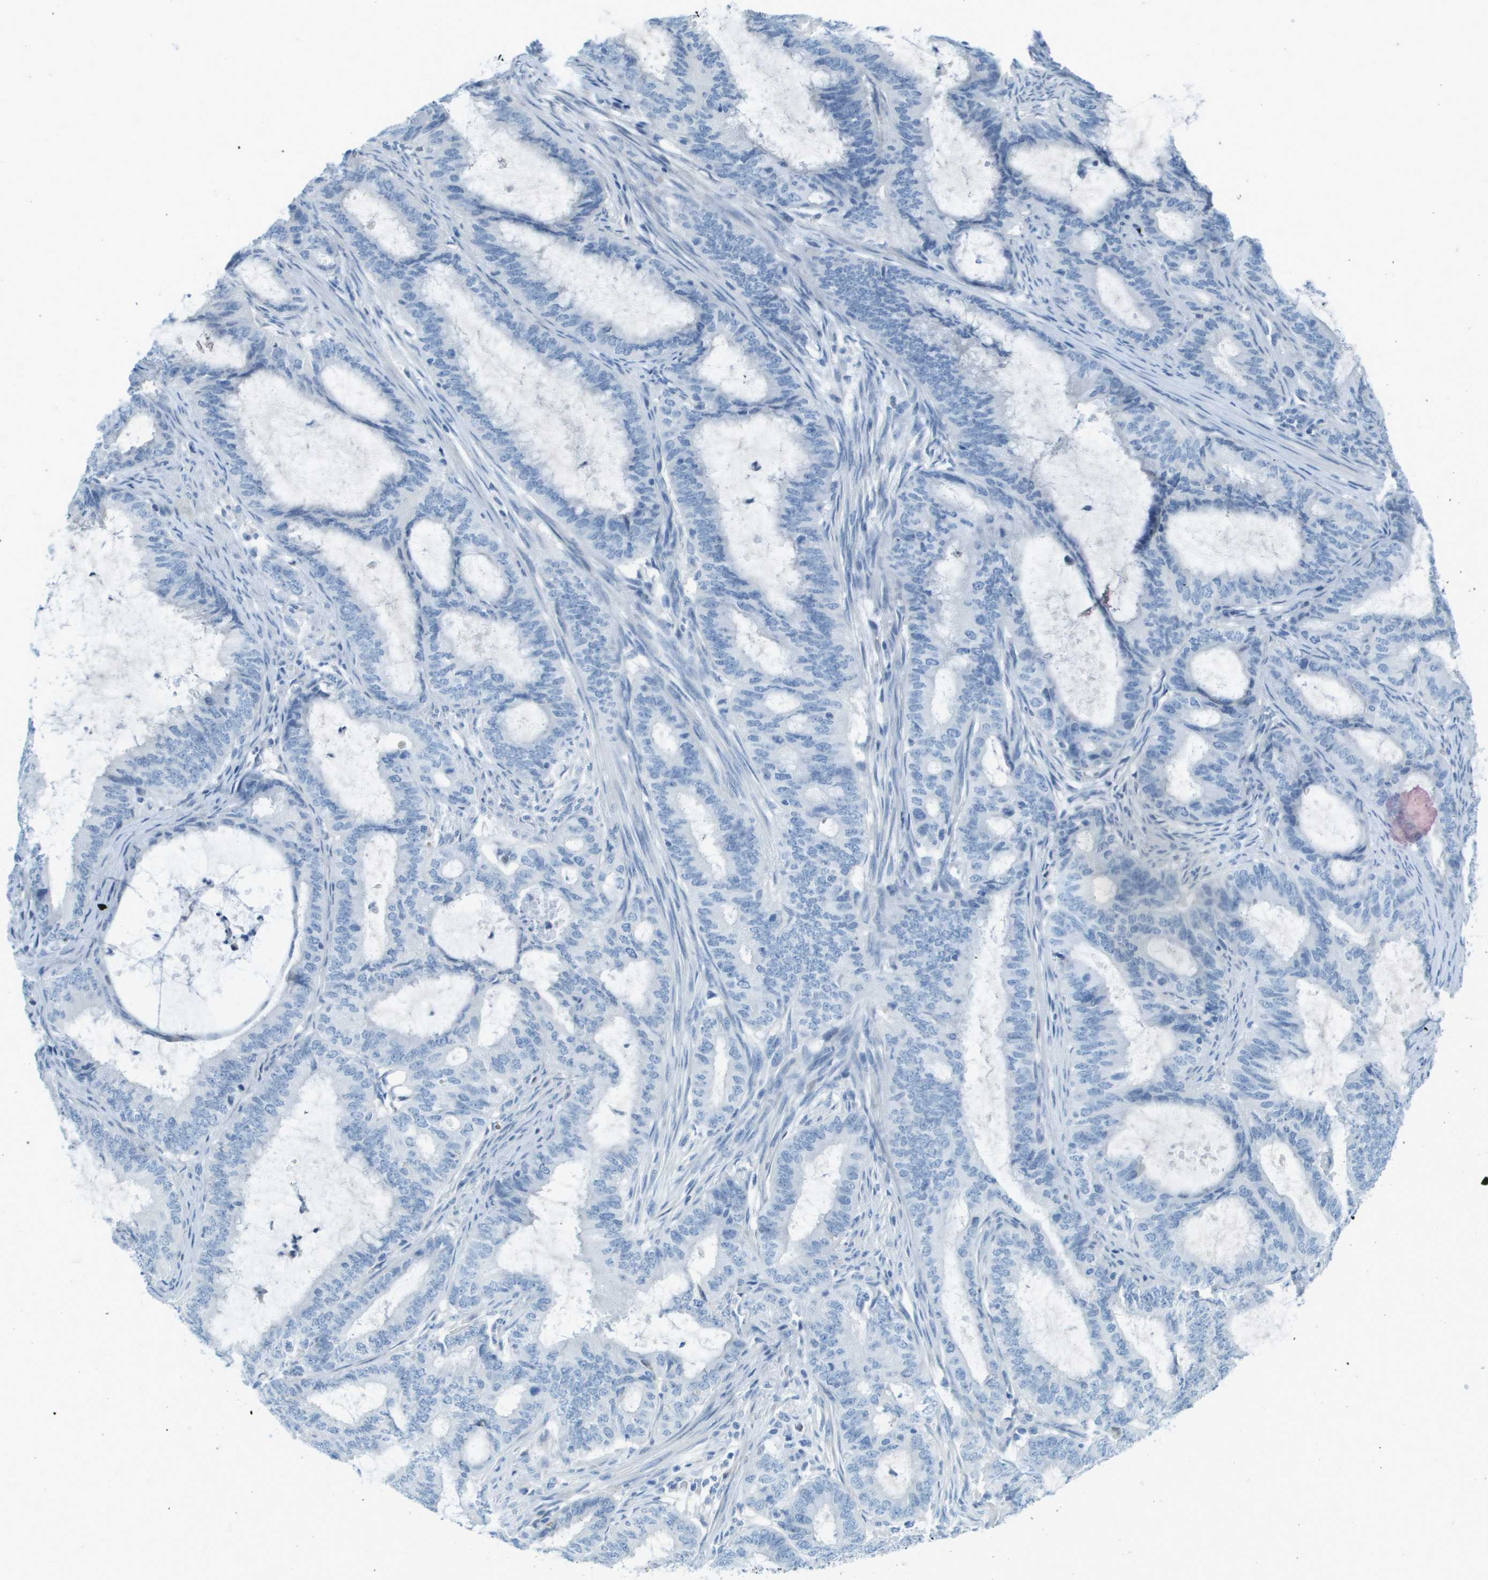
{"staining": {"intensity": "negative", "quantity": "none", "location": "none"}, "tissue": "endometrial cancer", "cell_type": "Tumor cells", "image_type": "cancer", "snomed": [{"axis": "morphology", "description": "Adenocarcinoma, NOS"}, {"axis": "topography", "description": "Endometrium"}], "caption": "Tumor cells show no significant protein expression in endometrial cancer (adenocarcinoma).", "gene": "CDHR2", "patient": {"sex": "female", "age": 70}}